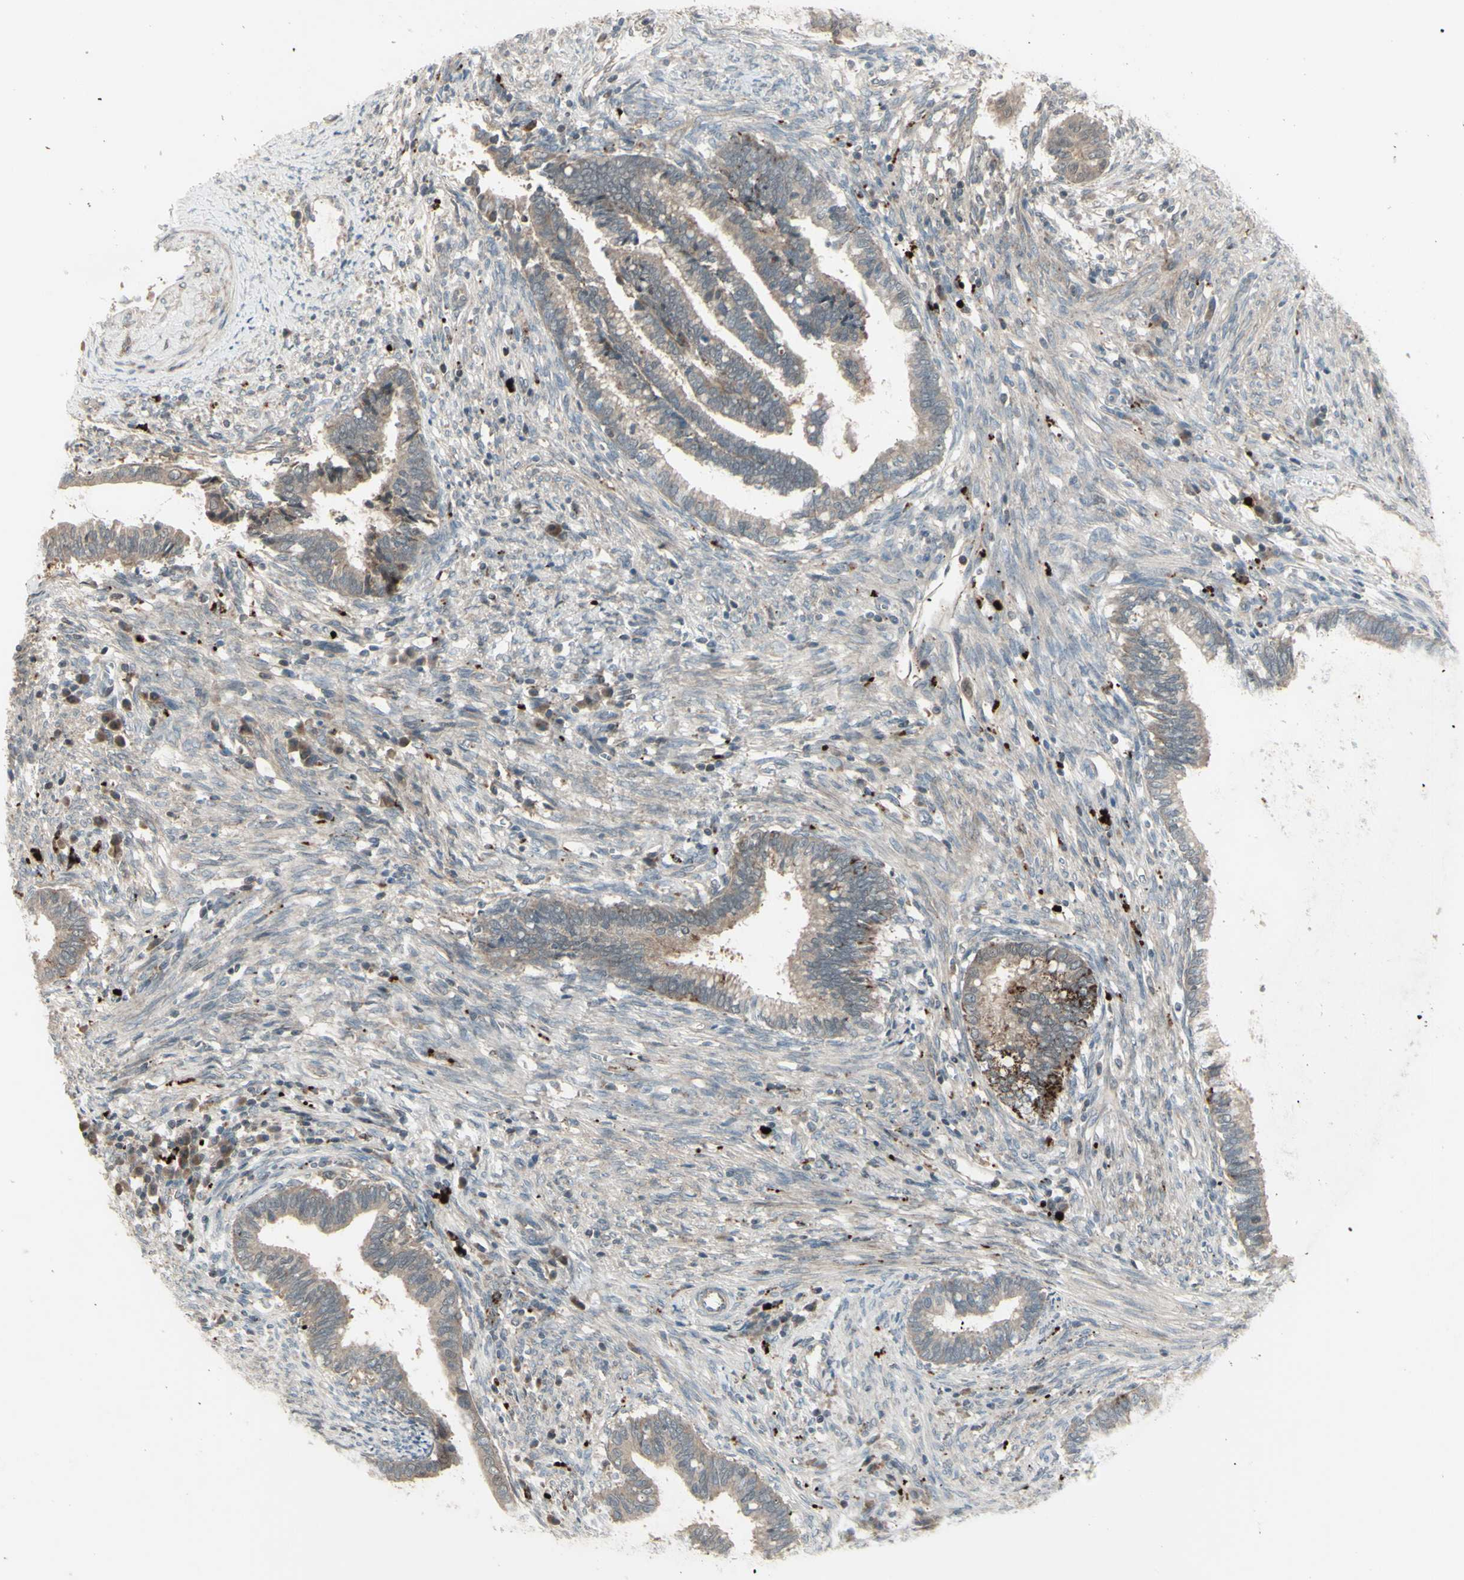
{"staining": {"intensity": "weak", "quantity": ">75%", "location": "cytoplasmic/membranous"}, "tissue": "cervical cancer", "cell_type": "Tumor cells", "image_type": "cancer", "snomed": [{"axis": "morphology", "description": "Adenocarcinoma, NOS"}, {"axis": "topography", "description": "Cervix"}], "caption": "A photomicrograph of human adenocarcinoma (cervical) stained for a protein displays weak cytoplasmic/membranous brown staining in tumor cells.", "gene": "OSTM1", "patient": {"sex": "female", "age": 44}}